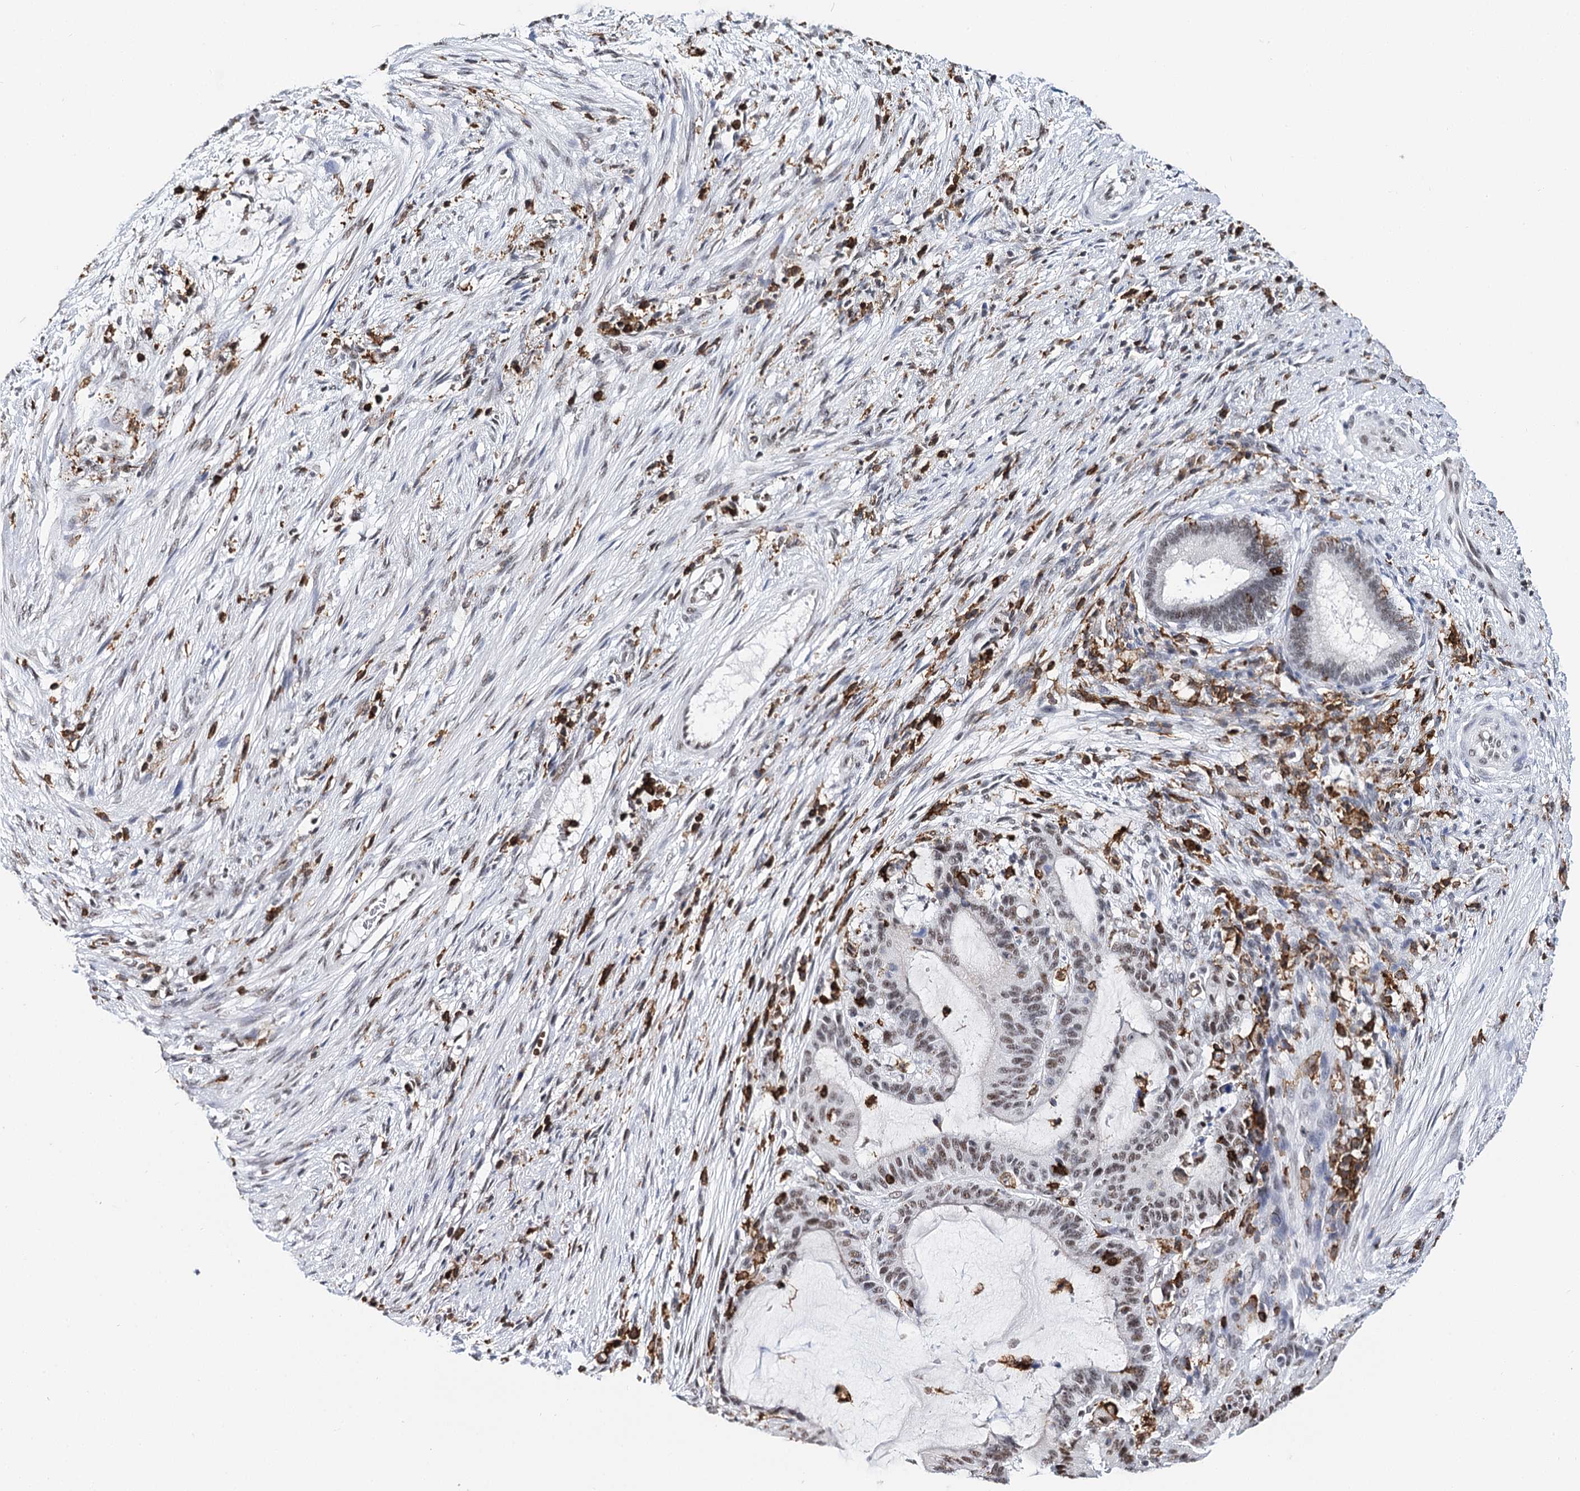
{"staining": {"intensity": "weak", "quantity": "25%-75%", "location": "nuclear"}, "tissue": "liver cancer", "cell_type": "Tumor cells", "image_type": "cancer", "snomed": [{"axis": "morphology", "description": "Normal tissue, NOS"}, {"axis": "morphology", "description": "Cholangiocarcinoma"}, {"axis": "topography", "description": "Liver"}, {"axis": "topography", "description": "Peripheral nerve tissue"}], "caption": "The histopathology image reveals staining of cholangiocarcinoma (liver), revealing weak nuclear protein staining (brown color) within tumor cells.", "gene": "BARD1", "patient": {"sex": "female", "age": 73}}